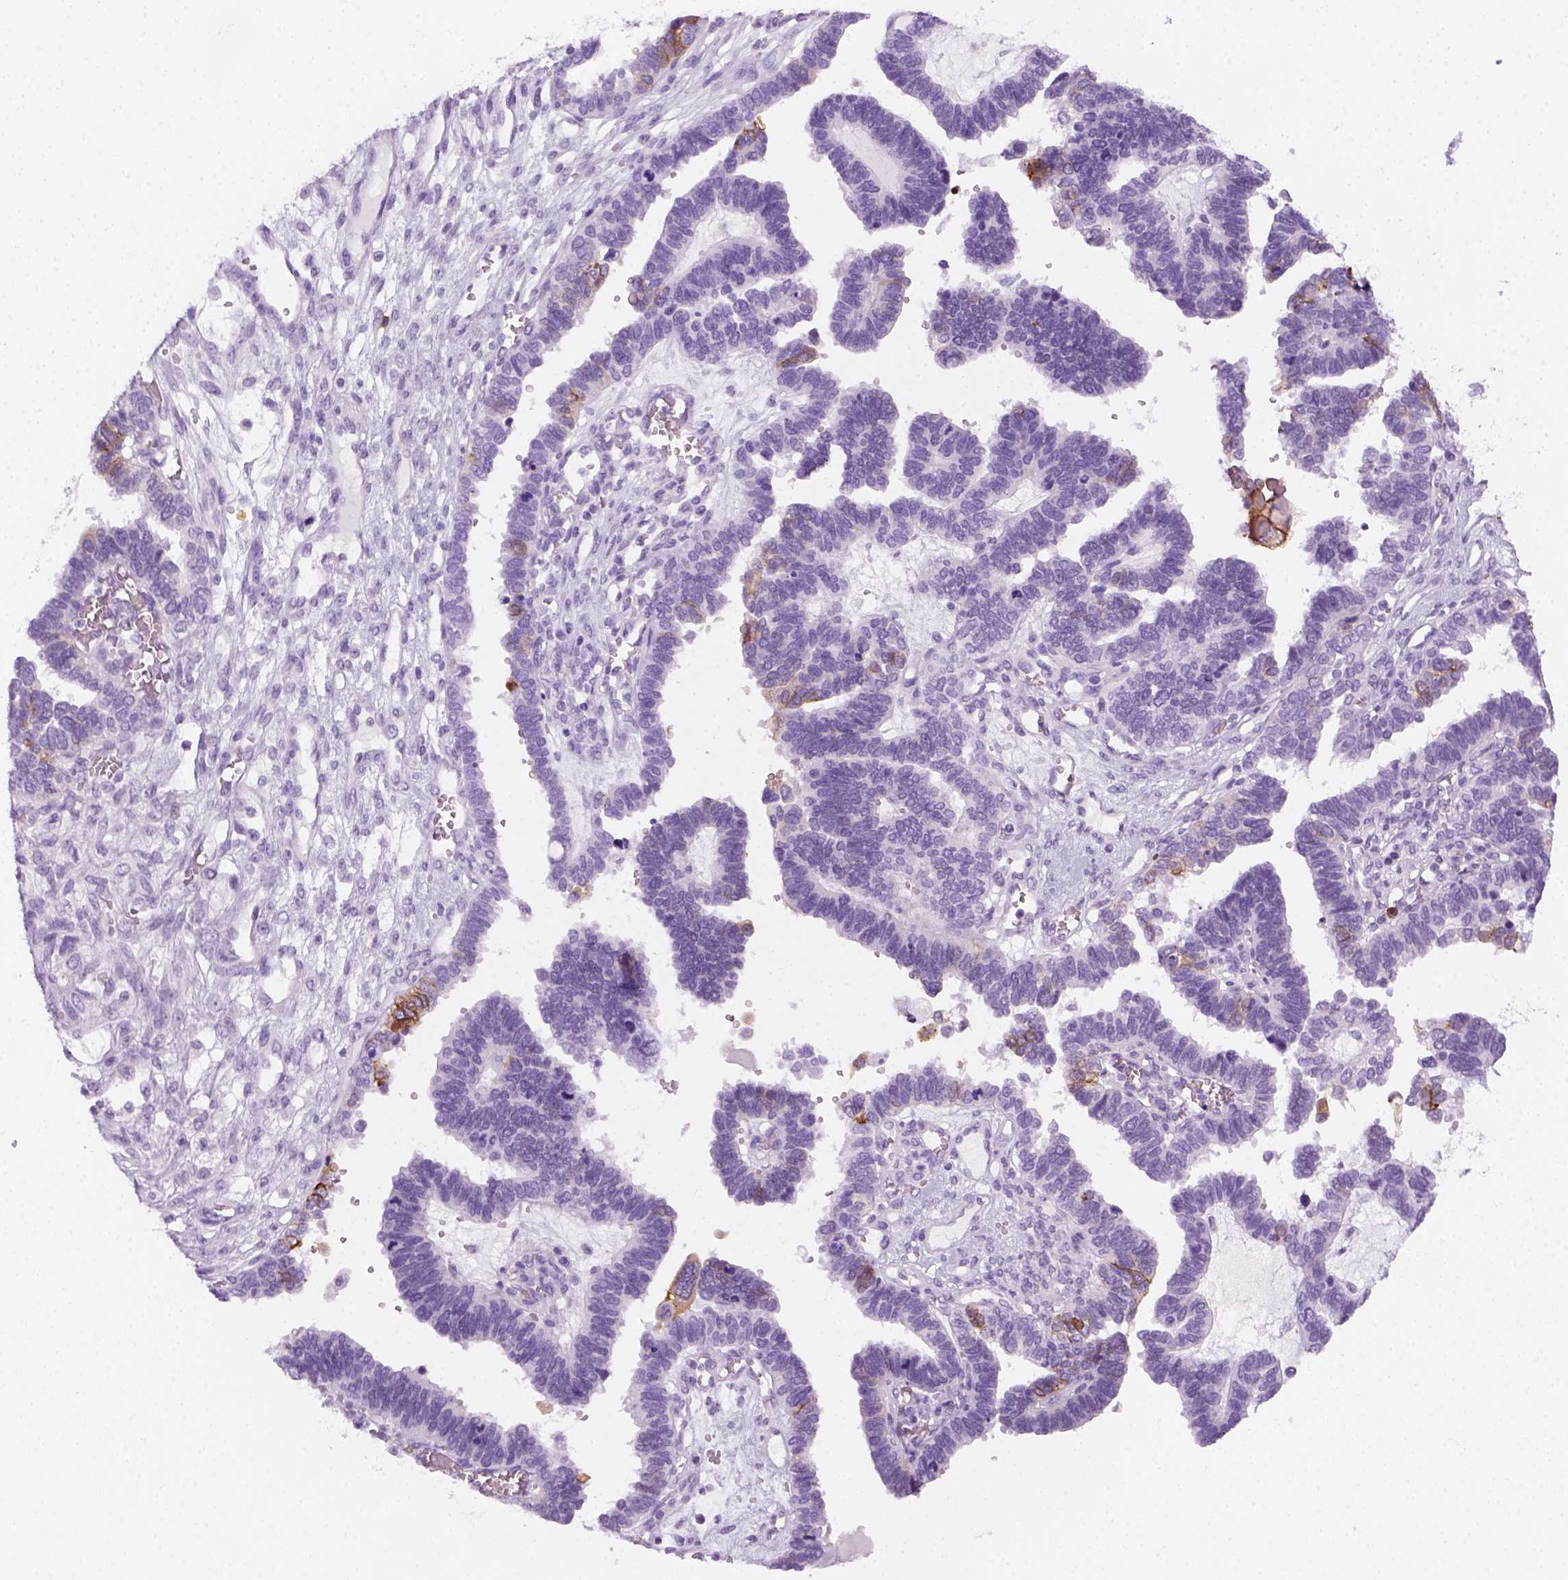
{"staining": {"intensity": "negative", "quantity": "none", "location": "none"}, "tissue": "ovarian cancer", "cell_type": "Tumor cells", "image_type": "cancer", "snomed": [{"axis": "morphology", "description": "Cystadenocarcinoma, serous, NOS"}, {"axis": "topography", "description": "Ovary"}], "caption": "Immunohistochemistry (IHC) of ovarian cancer shows no positivity in tumor cells.", "gene": "AQP3", "patient": {"sex": "female", "age": 51}}